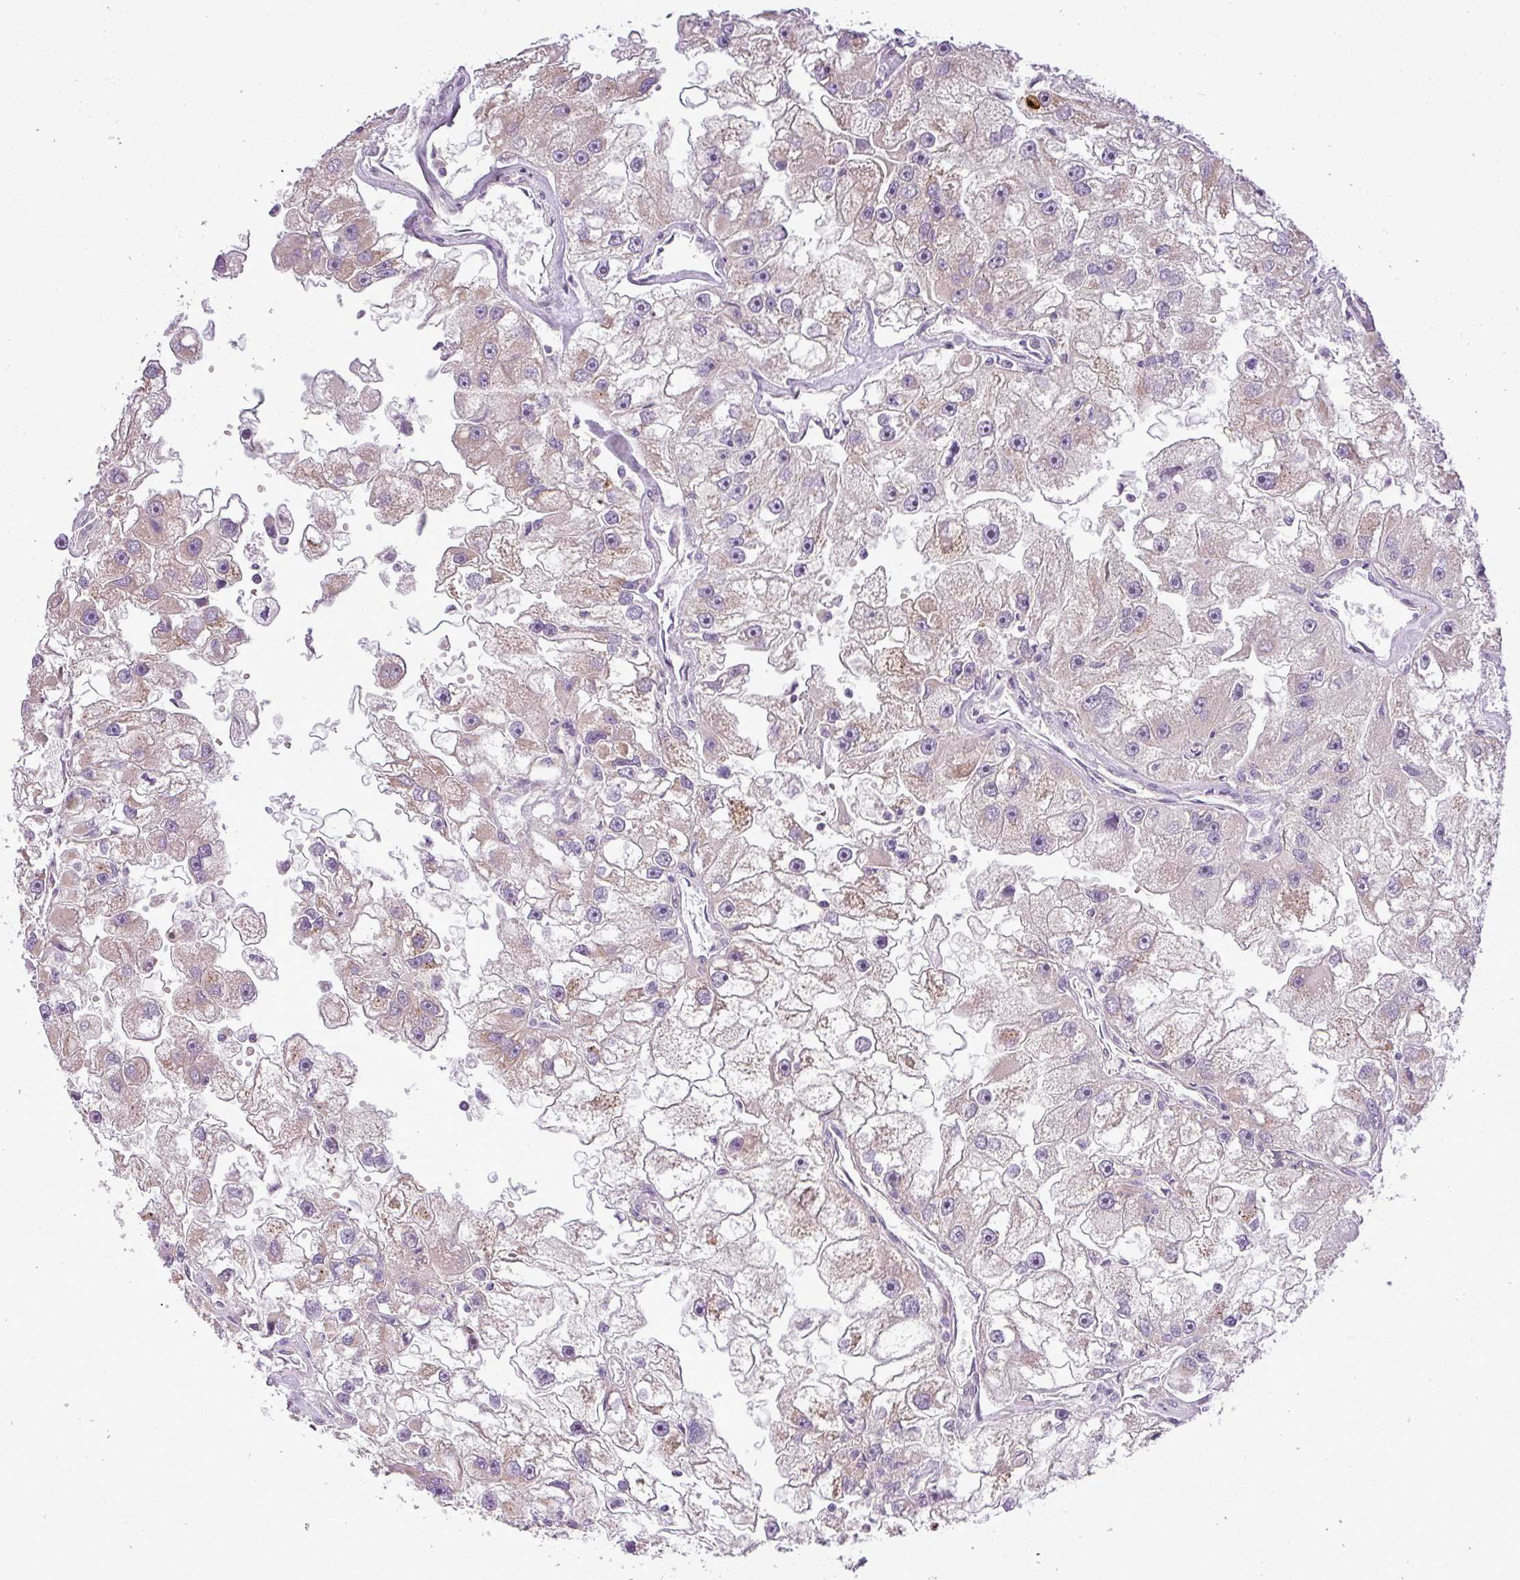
{"staining": {"intensity": "weak", "quantity": "<25%", "location": "cytoplasmic/membranous"}, "tissue": "renal cancer", "cell_type": "Tumor cells", "image_type": "cancer", "snomed": [{"axis": "morphology", "description": "Adenocarcinoma, NOS"}, {"axis": "topography", "description": "Kidney"}], "caption": "IHC image of neoplastic tissue: human renal cancer stained with DAB demonstrates no significant protein positivity in tumor cells.", "gene": "ZDHHC1", "patient": {"sex": "male", "age": 63}}